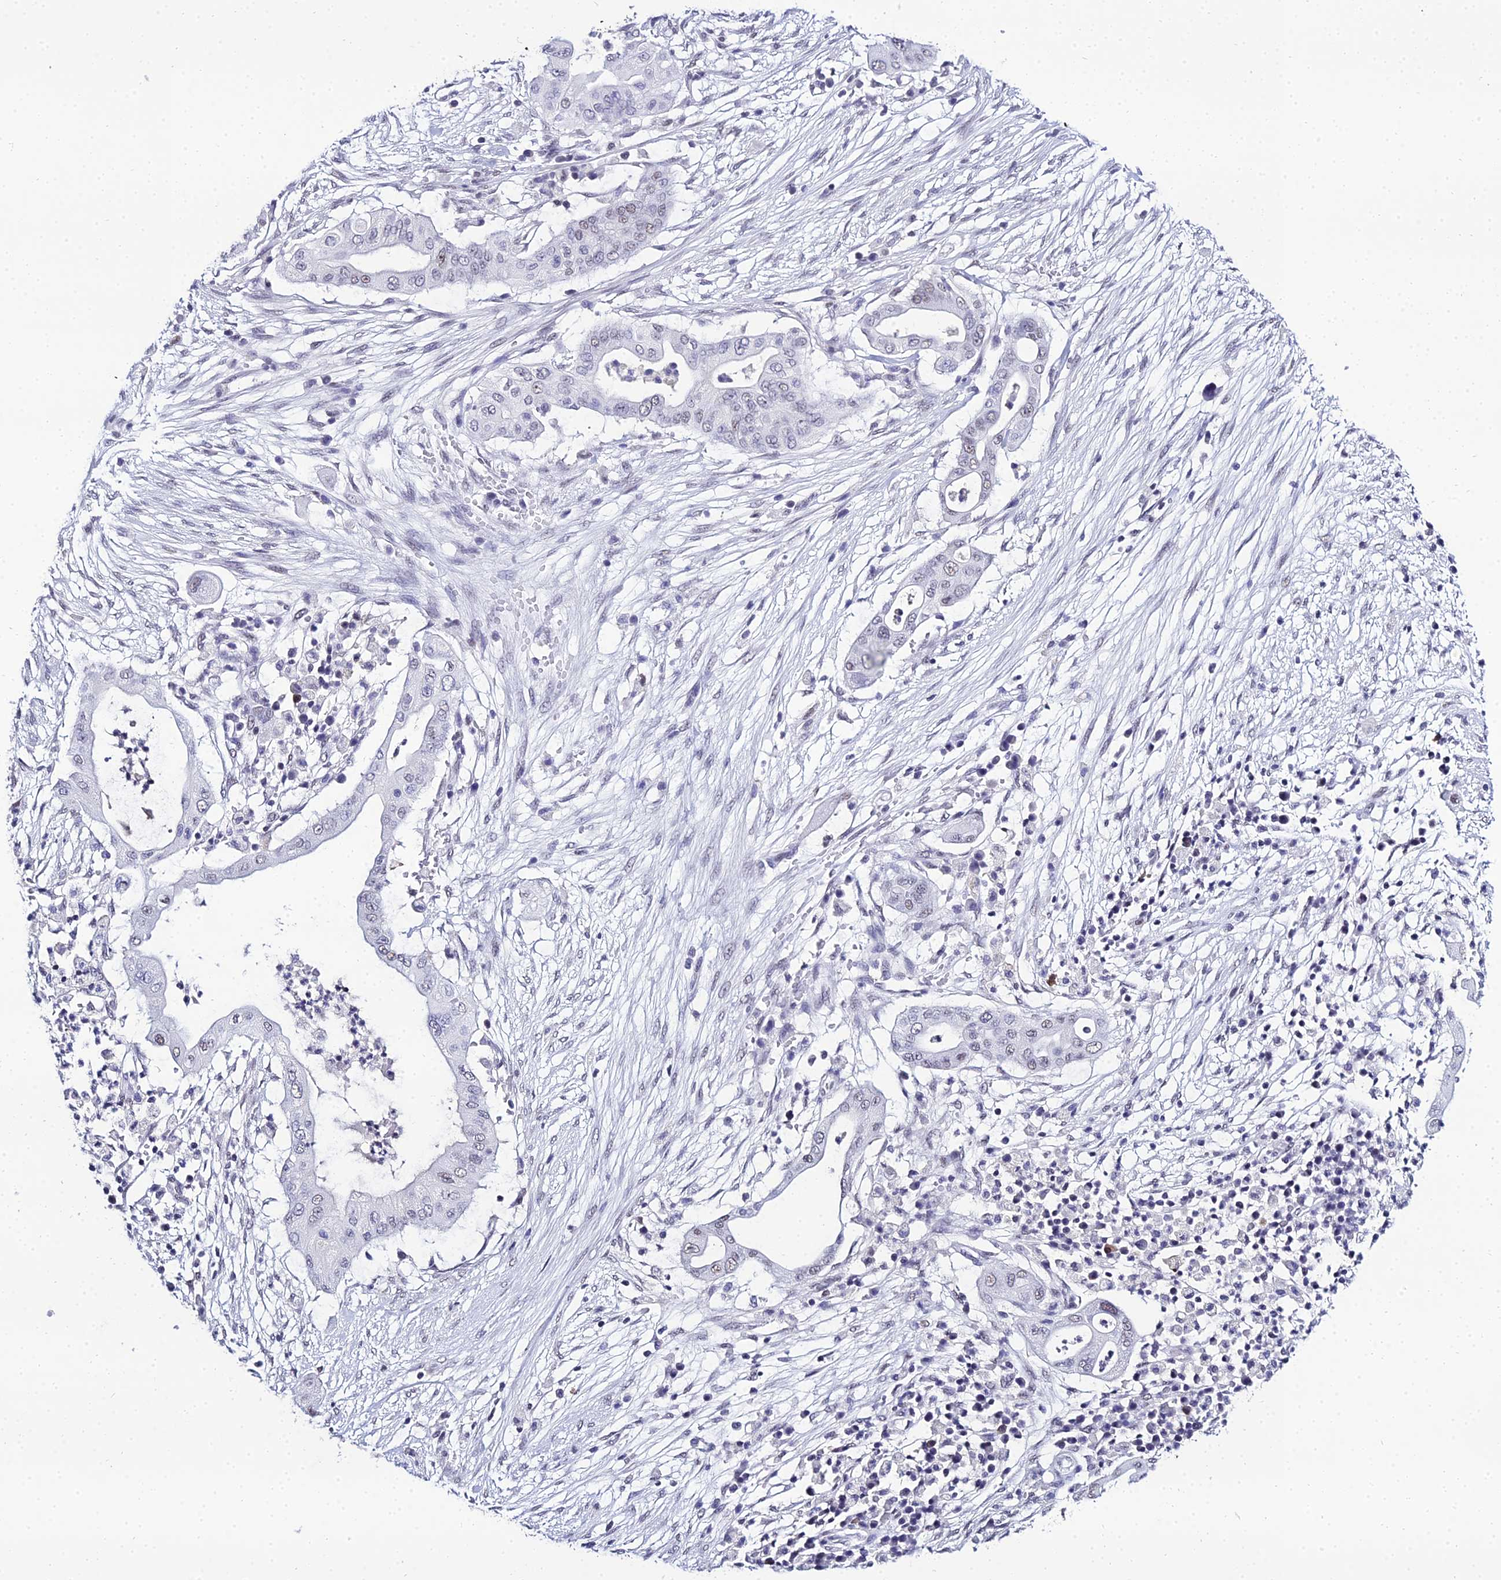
{"staining": {"intensity": "negative", "quantity": "none", "location": "none"}, "tissue": "pancreatic cancer", "cell_type": "Tumor cells", "image_type": "cancer", "snomed": [{"axis": "morphology", "description": "Adenocarcinoma, NOS"}, {"axis": "topography", "description": "Pancreas"}], "caption": "Immunohistochemical staining of pancreatic cancer reveals no significant expression in tumor cells. (Stains: DAB (3,3'-diaminobenzidine) immunohistochemistry (IHC) with hematoxylin counter stain, Microscopy: brightfield microscopy at high magnification).", "gene": "PPP4R2", "patient": {"sex": "male", "age": 68}}